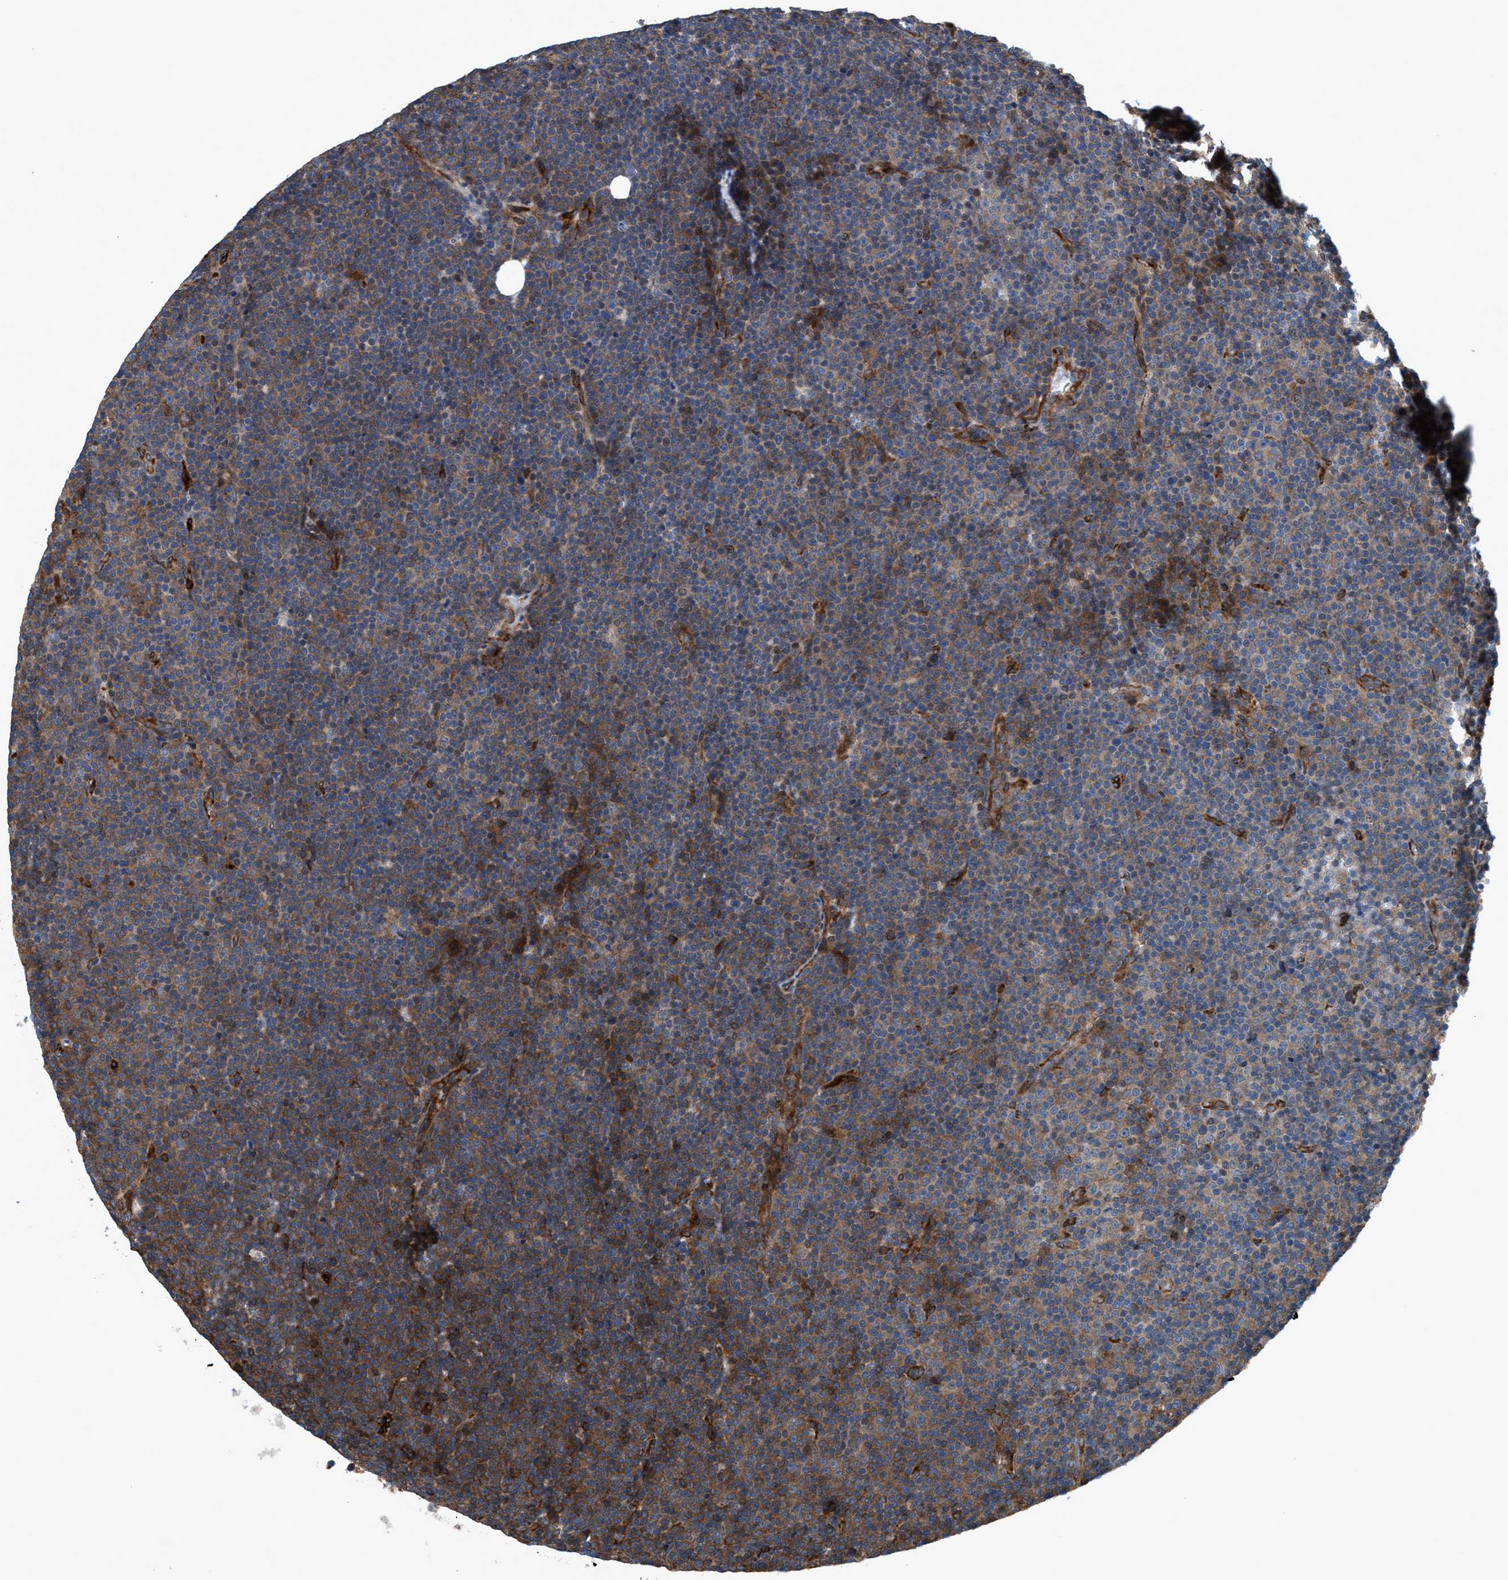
{"staining": {"intensity": "moderate", "quantity": ">75%", "location": "cytoplasmic/membranous"}, "tissue": "lymphoma", "cell_type": "Tumor cells", "image_type": "cancer", "snomed": [{"axis": "morphology", "description": "Malignant lymphoma, non-Hodgkin's type, Low grade"}, {"axis": "topography", "description": "Lymph node"}], "caption": "Brown immunohistochemical staining in human malignant lymphoma, non-Hodgkin's type (low-grade) exhibits moderate cytoplasmic/membranous staining in about >75% of tumor cells.", "gene": "NMT1", "patient": {"sex": "female", "age": 67}}